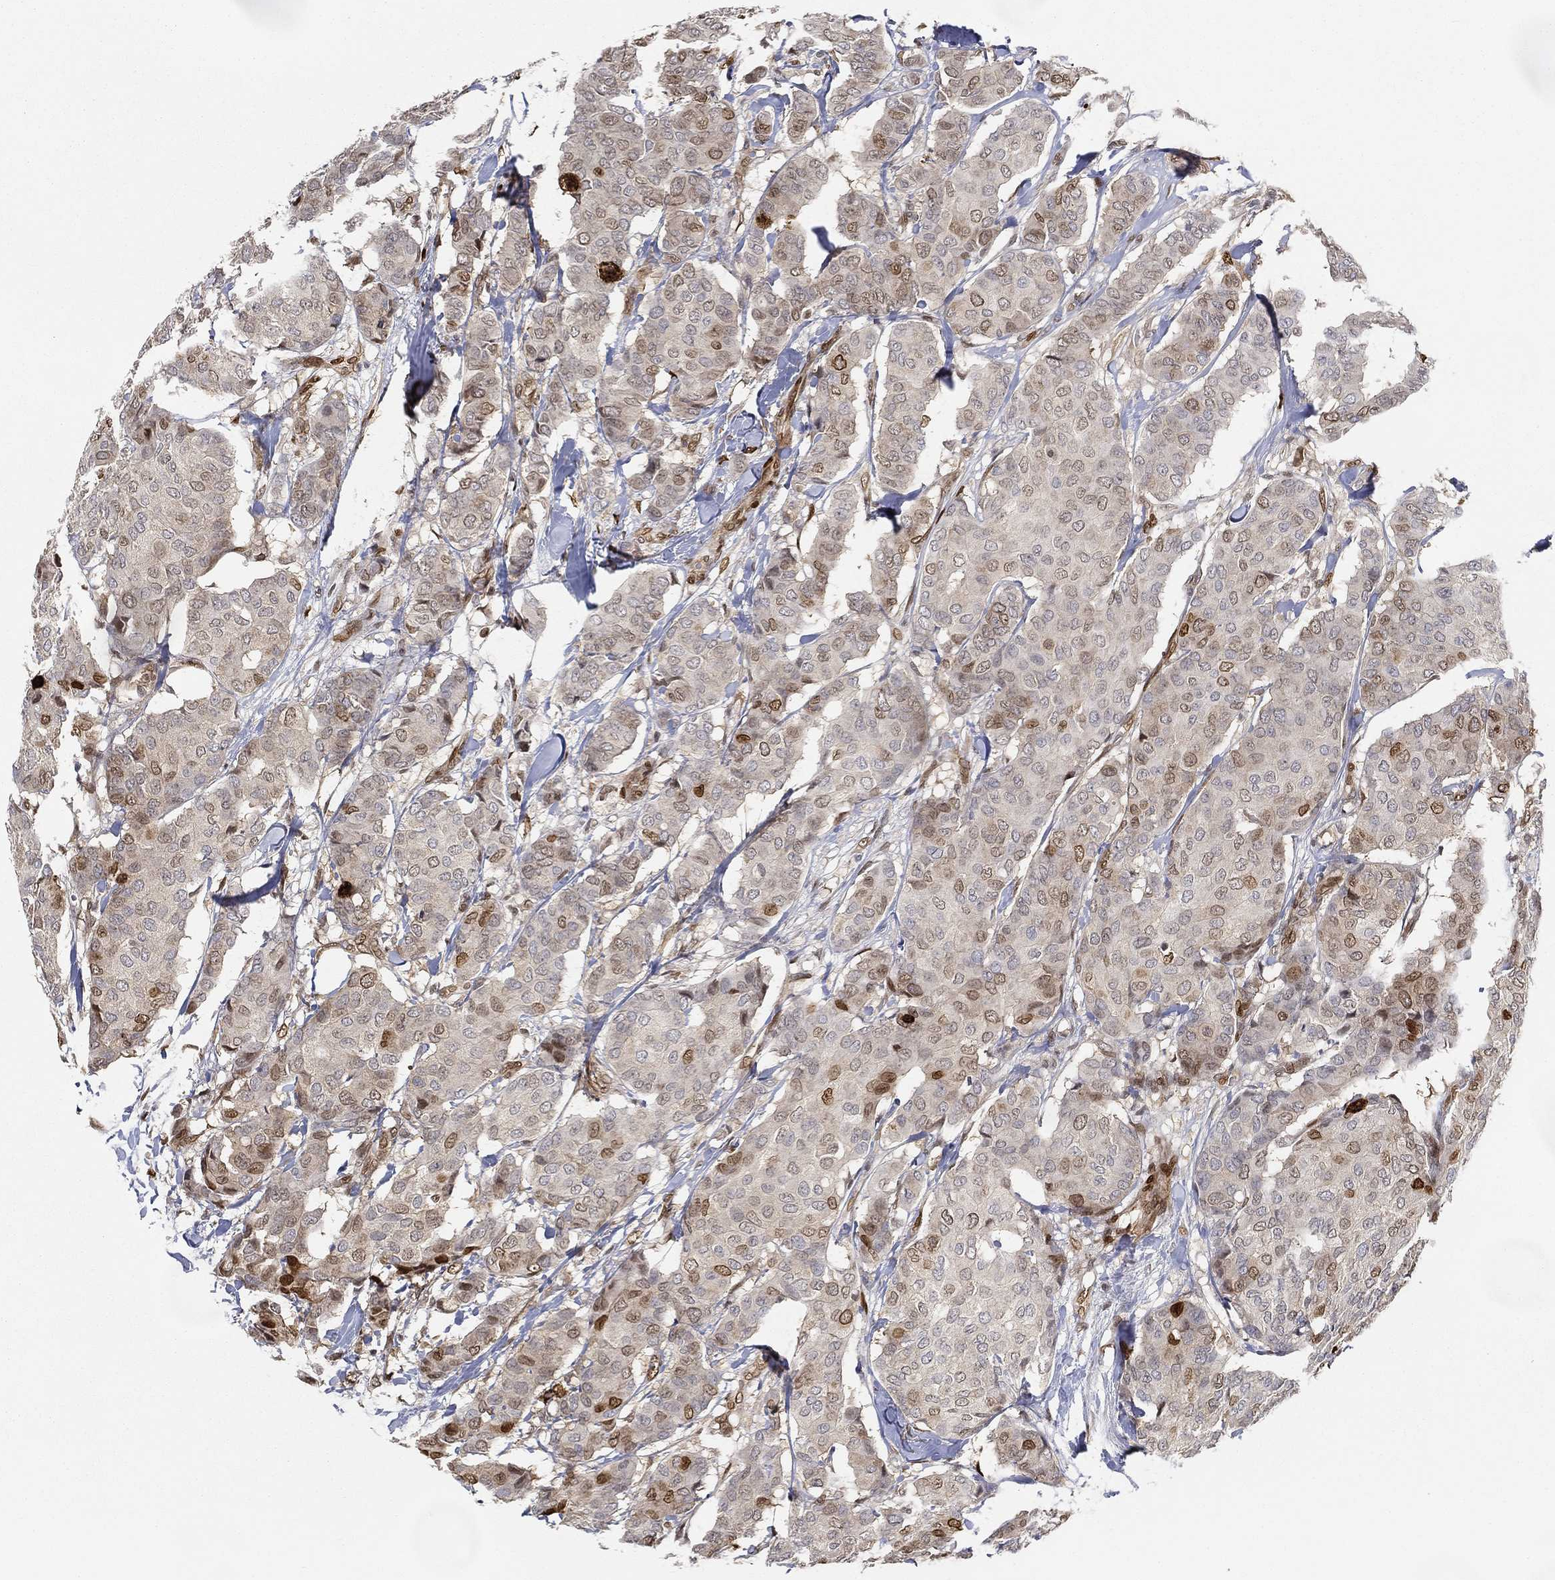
{"staining": {"intensity": "moderate", "quantity": "25%-75%", "location": "nuclear"}, "tissue": "breast cancer", "cell_type": "Tumor cells", "image_type": "cancer", "snomed": [{"axis": "morphology", "description": "Duct carcinoma"}, {"axis": "topography", "description": "Breast"}], "caption": "DAB (3,3'-diaminobenzidine) immunohistochemical staining of breast cancer (intraductal carcinoma) reveals moderate nuclear protein expression in approximately 25%-75% of tumor cells.", "gene": "LMNB1", "patient": {"sex": "female", "age": 75}}